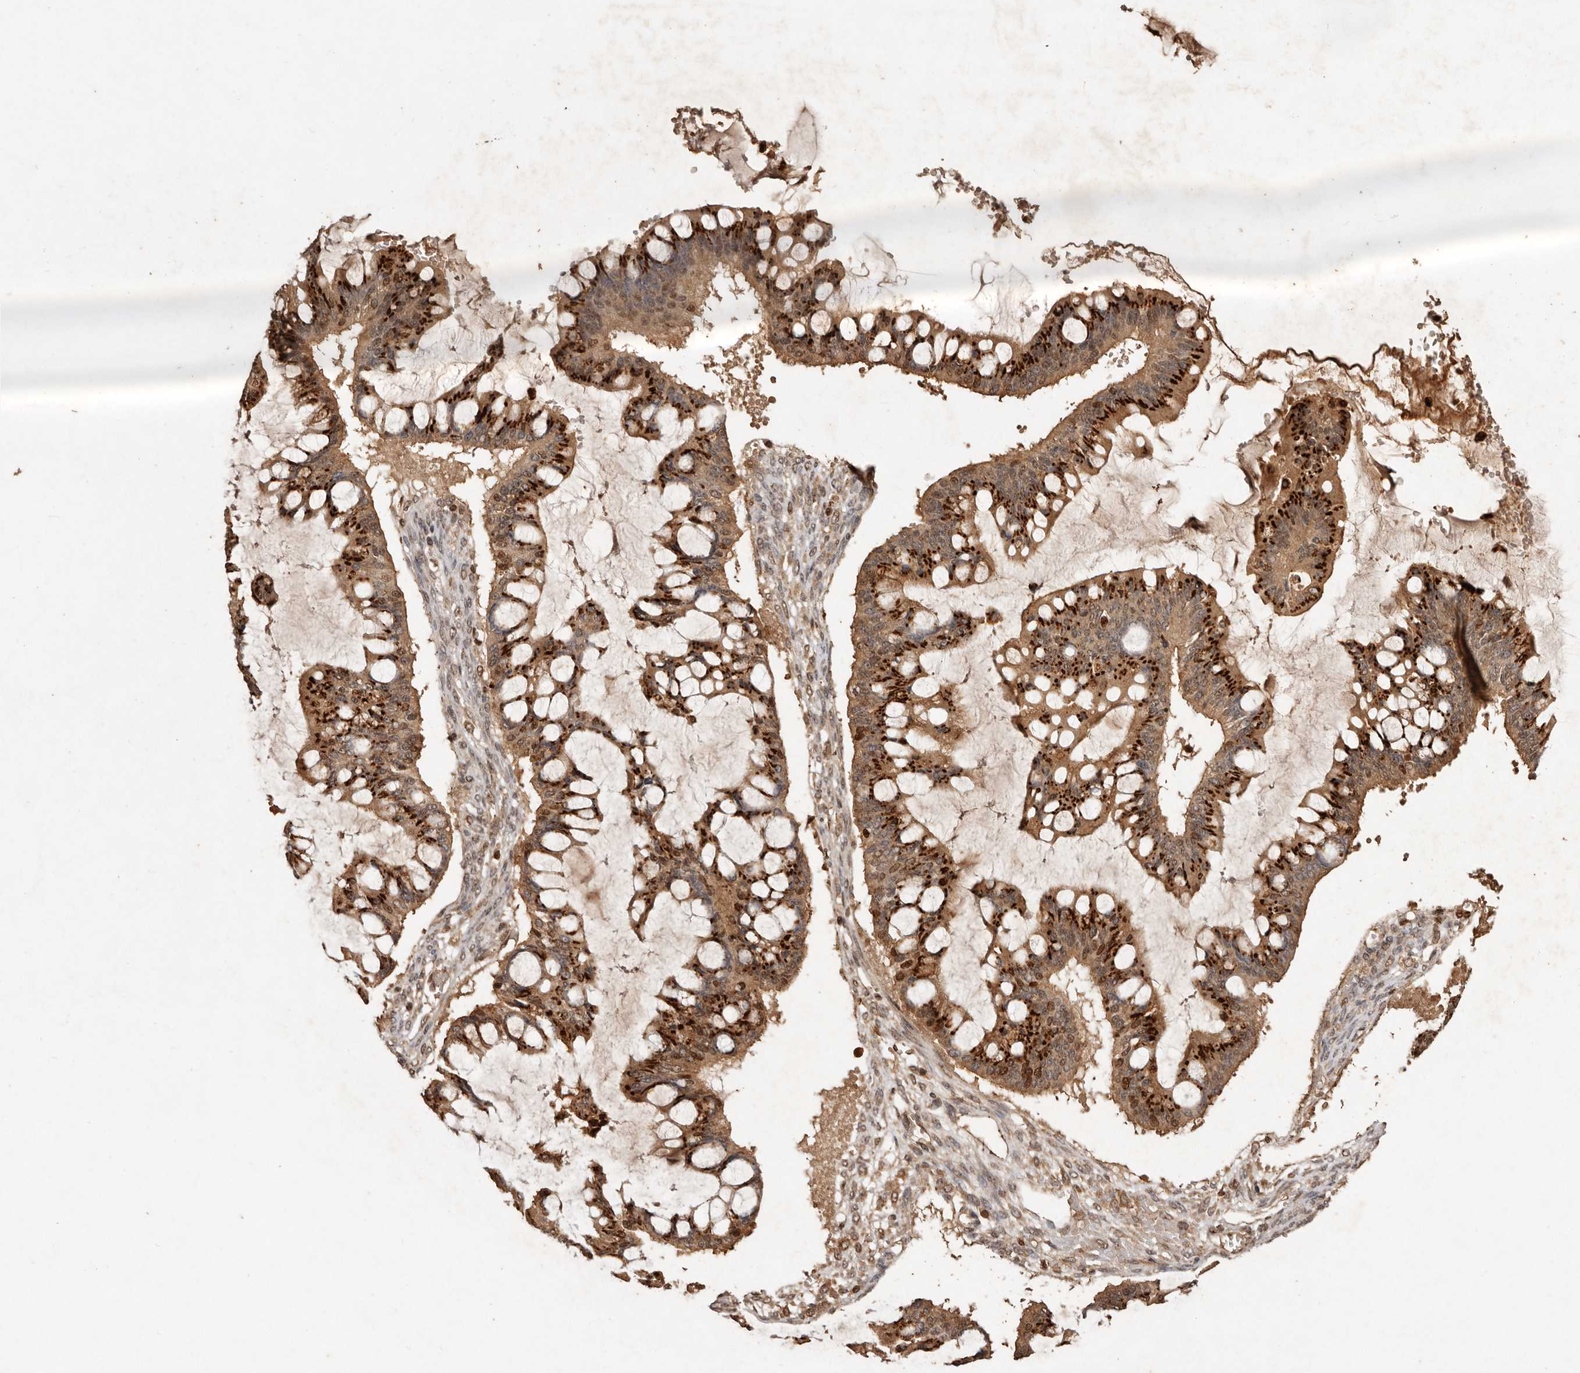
{"staining": {"intensity": "strong", "quantity": "25%-75%", "location": "cytoplasmic/membranous,nuclear"}, "tissue": "ovarian cancer", "cell_type": "Tumor cells", "image_type": "cancer", "snomed": [{"axis": "morphology", "description": "Cystadenocarcinoma, mucinous, NOS"}, {"axis": "topography", "description": "Ovary"}], "caption": "Human ovarian mucinous cystadenocarcinoma stained with a brown dye shows strong cytoplasmic/membranous and nuclear positive positivity in about 25%-75% of tumor cells.", "gene": "NOTCH1", "patient": {"sex": "female", "age": 73}}